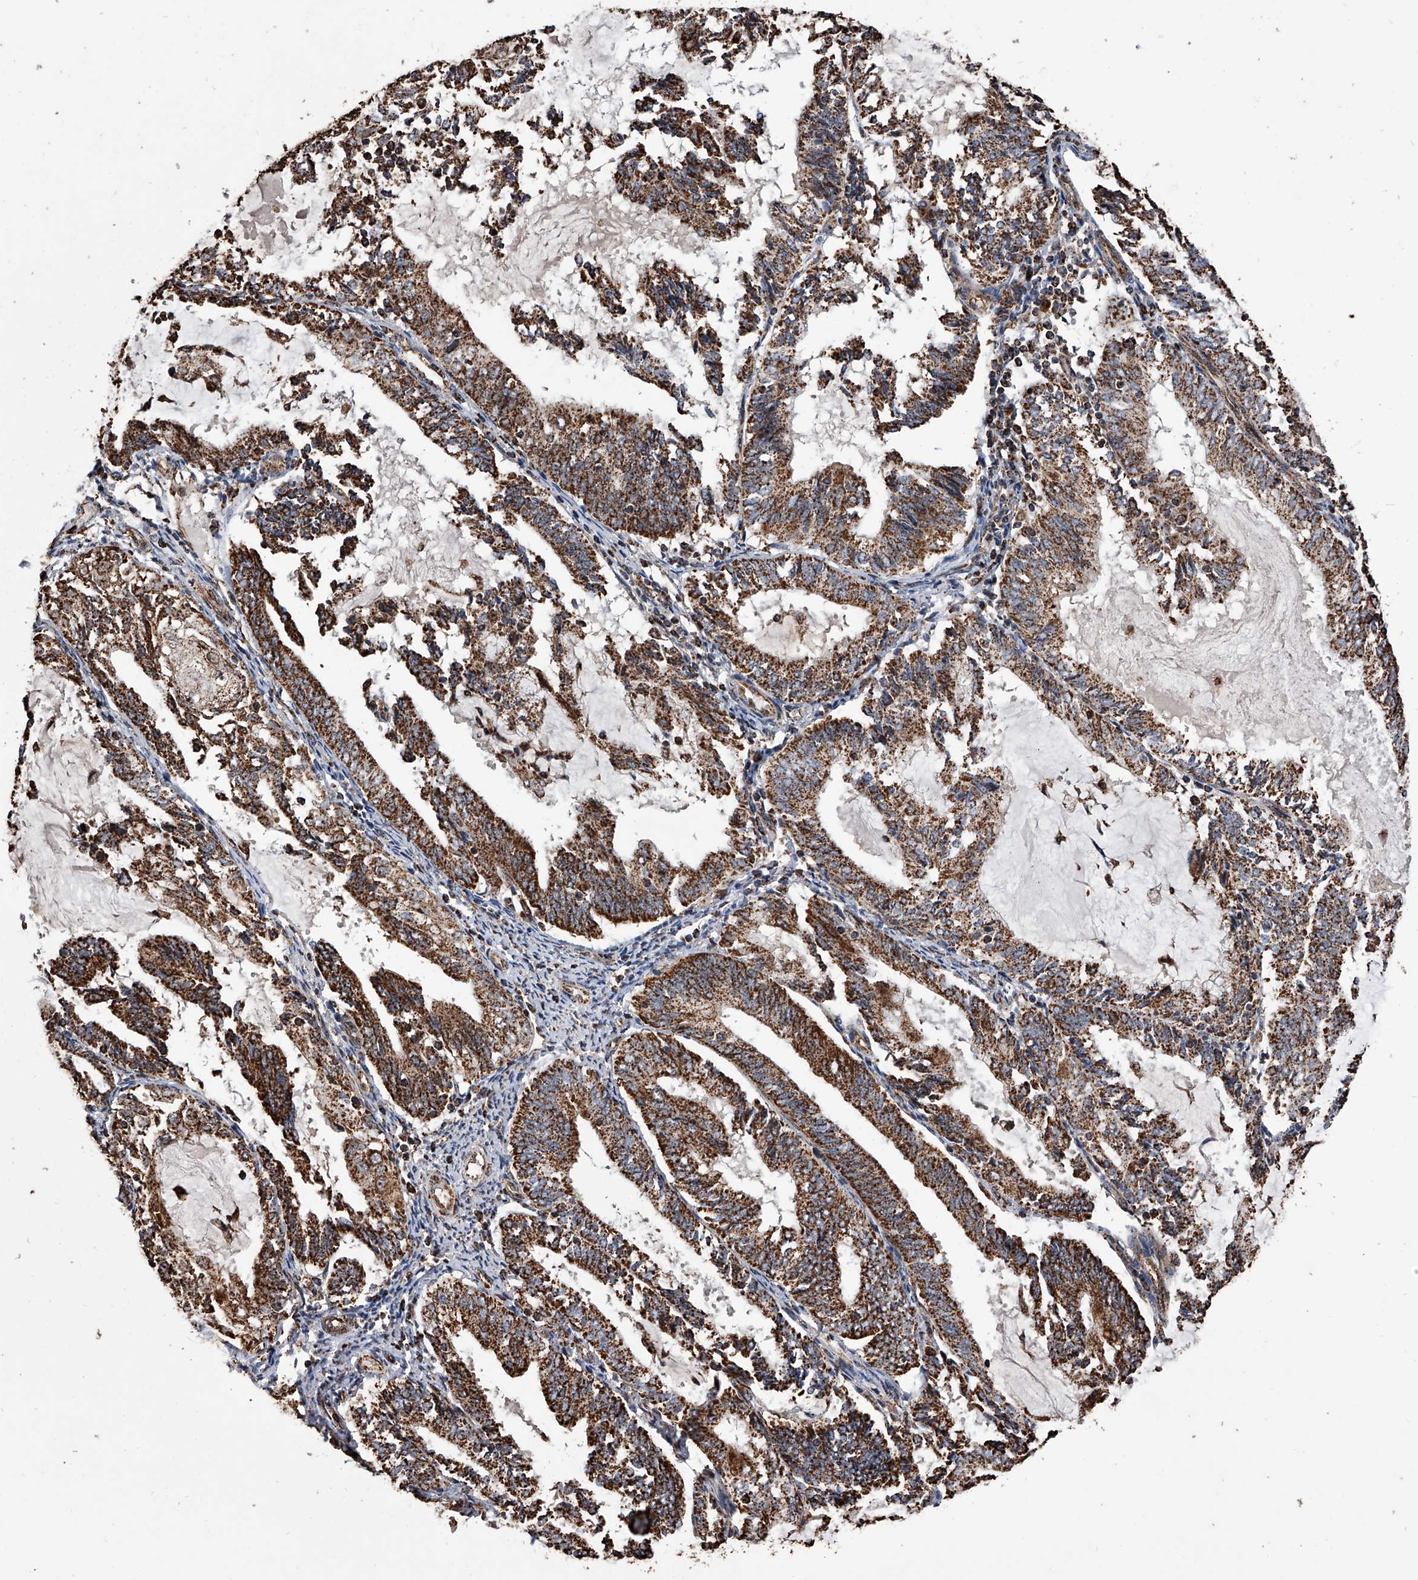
{"staining": {"intensity": "strong", "quantity": ">75%", "location": "cytoplasmic/membranous"}, "tissue": "endometrial cancer", "cell_type": "Tumor cells", "image_type": "cancer", "snomed": [{"axis": "morphology", "description": "Adenocarcinoma, NOS"}, {"axis": "topography", "description": "Endometrium"}], "caption": "Immunohistochemistry (IHC) (DAB (3,3'-diaminobenzidine)) staining of endometrial cancer shows strong cytoplasmic/membranous protein staining in approximately >75% of tumor cells.", "gene": "SMPDL3A", "patient": {"sex": "female", "age": 81}}